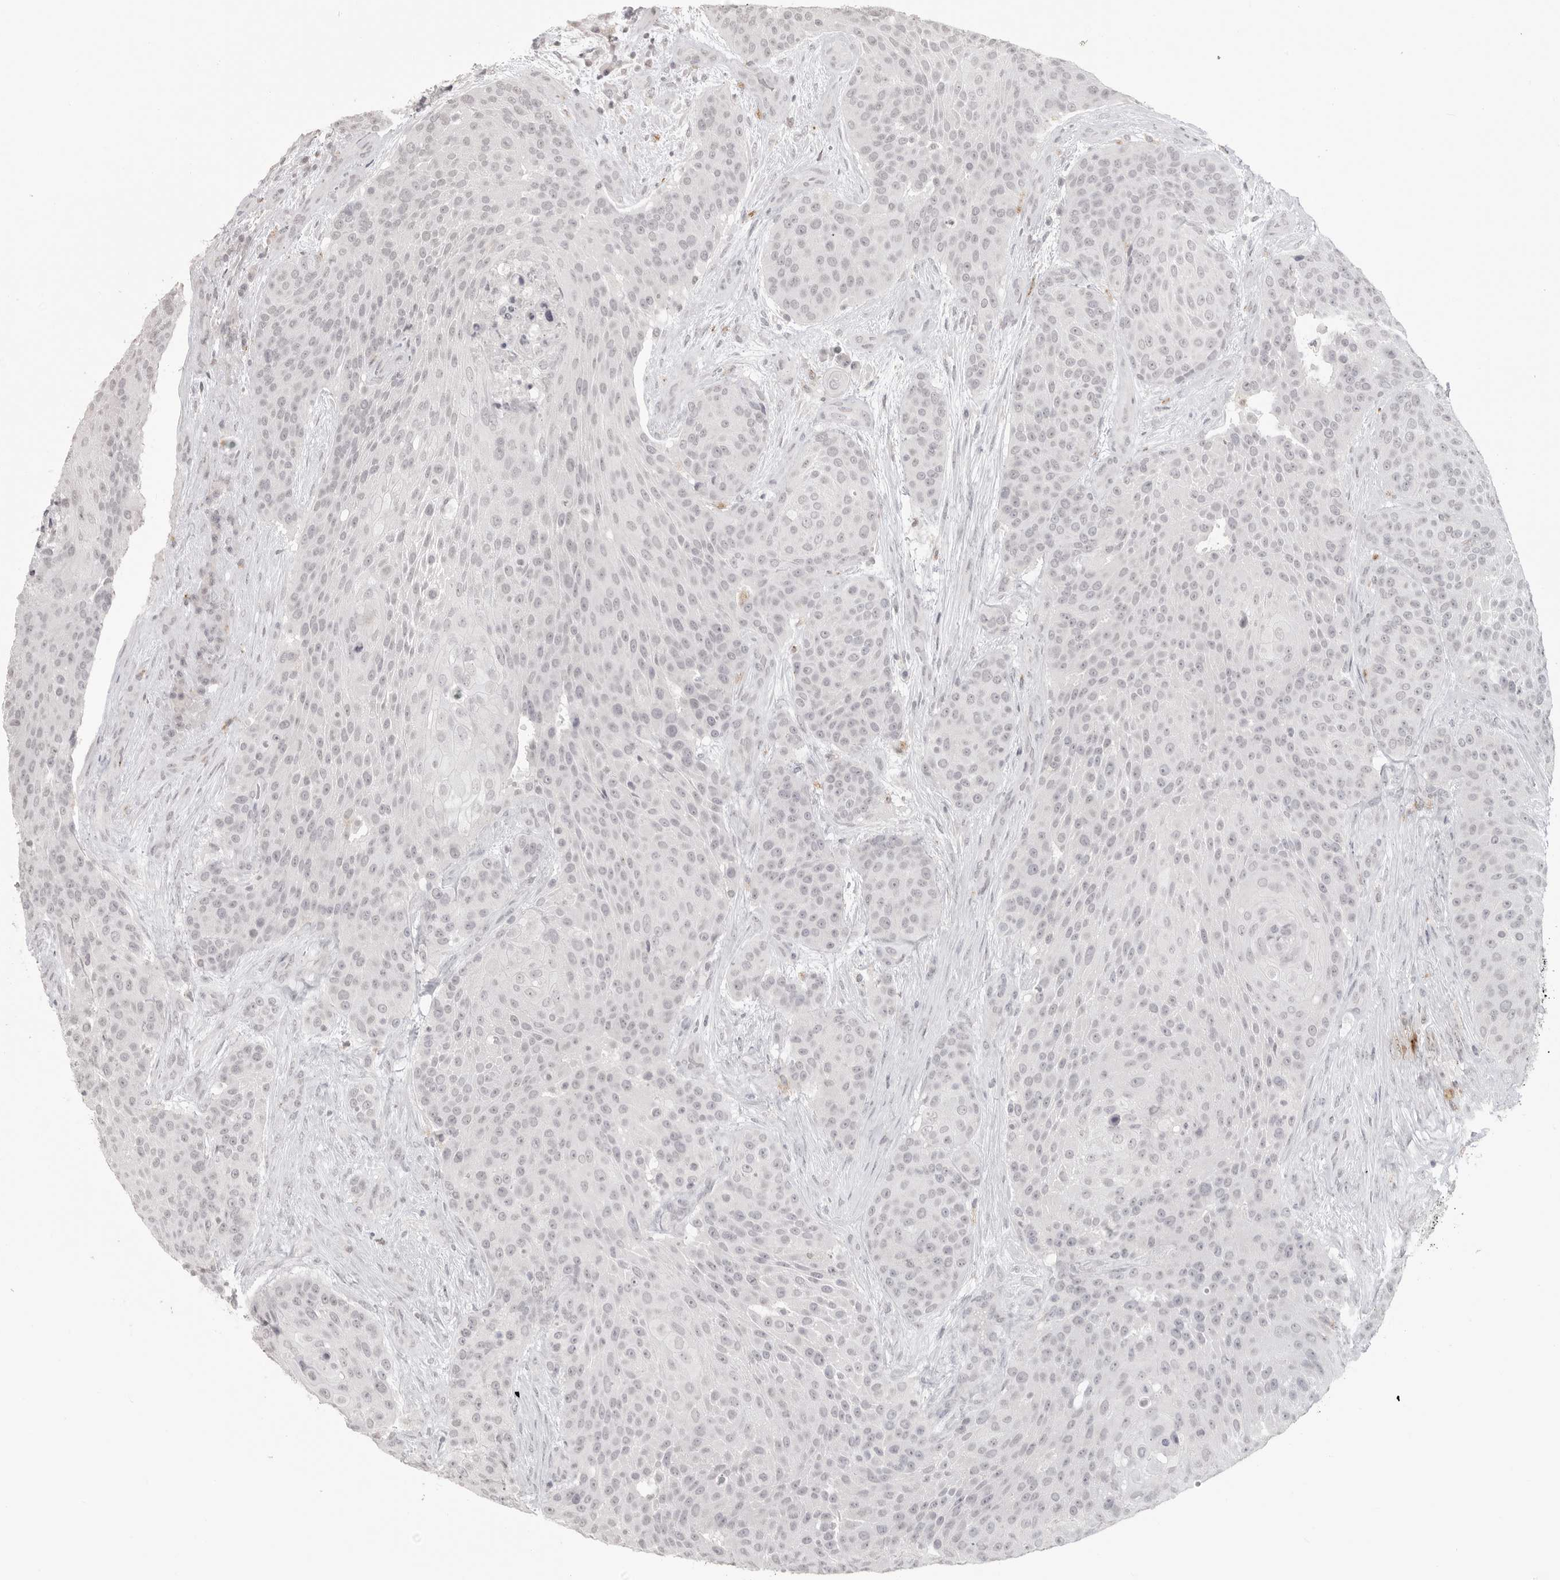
{"staining": {"intensity": "negative", "quantity": "none", "location": "none"}, "tissue": "urothelial cancer", "cell_type": "Tumor cells", "image_type": "cancer", "snomed": [{"axis": "morphology", "description": "Urothelial carcinoma, High grade"}, {"axis": "topography", "description": "Urinary bladder"}], "caption": "The photomicrograph shows no significant staining in tumor cells of urothelial cancer. (DAB immunohistochemistry (IHC) with hematoxylin counter stain).", "gene": "PRSS1", "patient": {"sex": "female", "age": 63}}